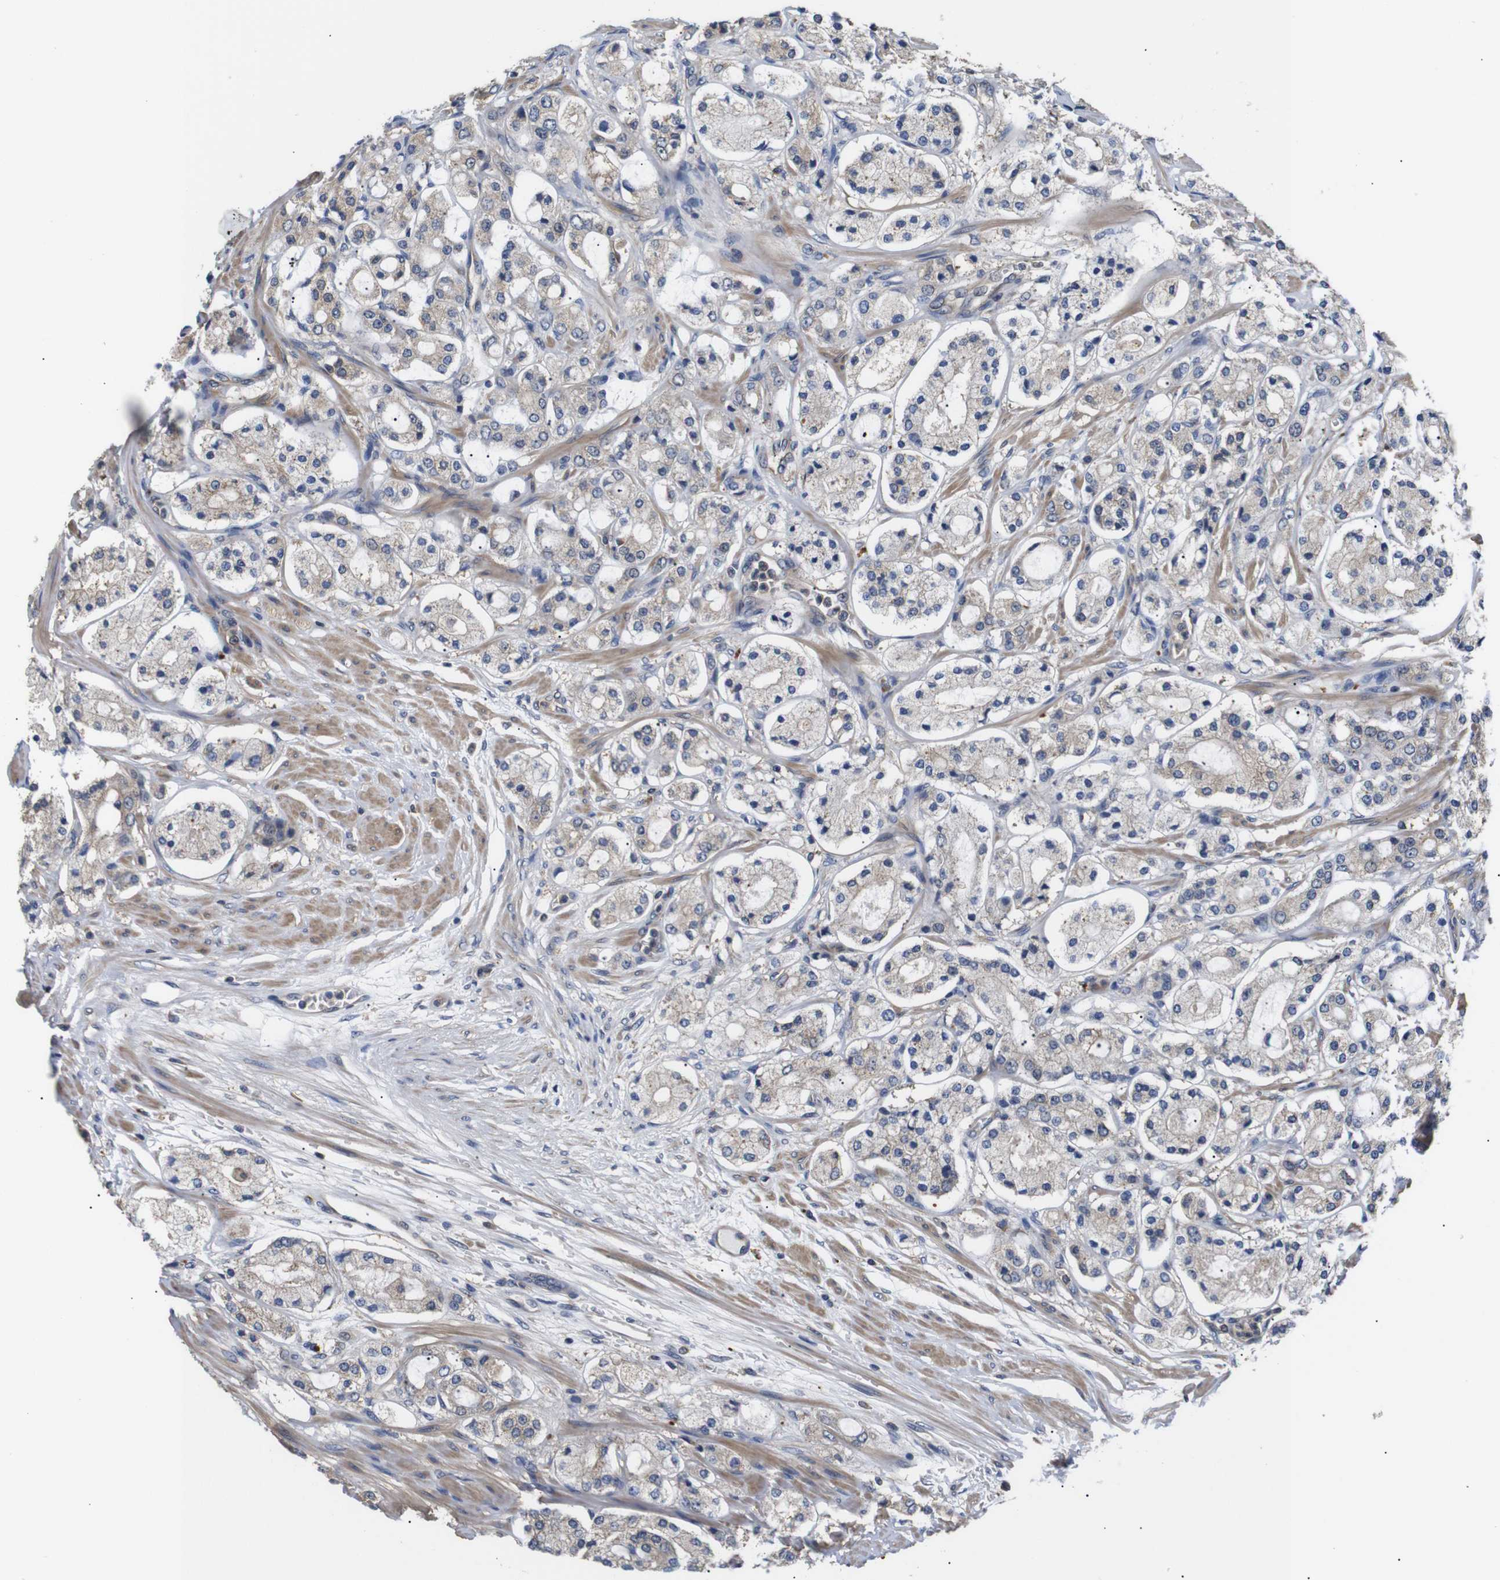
{"staining": {"intensity": "weak", "quantity": "25%-75%", "location": "cytoplasmic/membranous"}, "tissue": "prostate cancer", "cell_type": "Tumor cells", "image_type": "cancer", "snomed": [{"axis": "morphology", "description": "Adenocarcinoma, High grade"}, {"axis": "topography", "description": "Prostate"}], "caption": "A brown stain labels weak cytoplasmic/membranous positivity of a protein in human prostate cancer tumor cells.", "gene": "DDR1", "patient": {"sex": "male", "age": 65}}